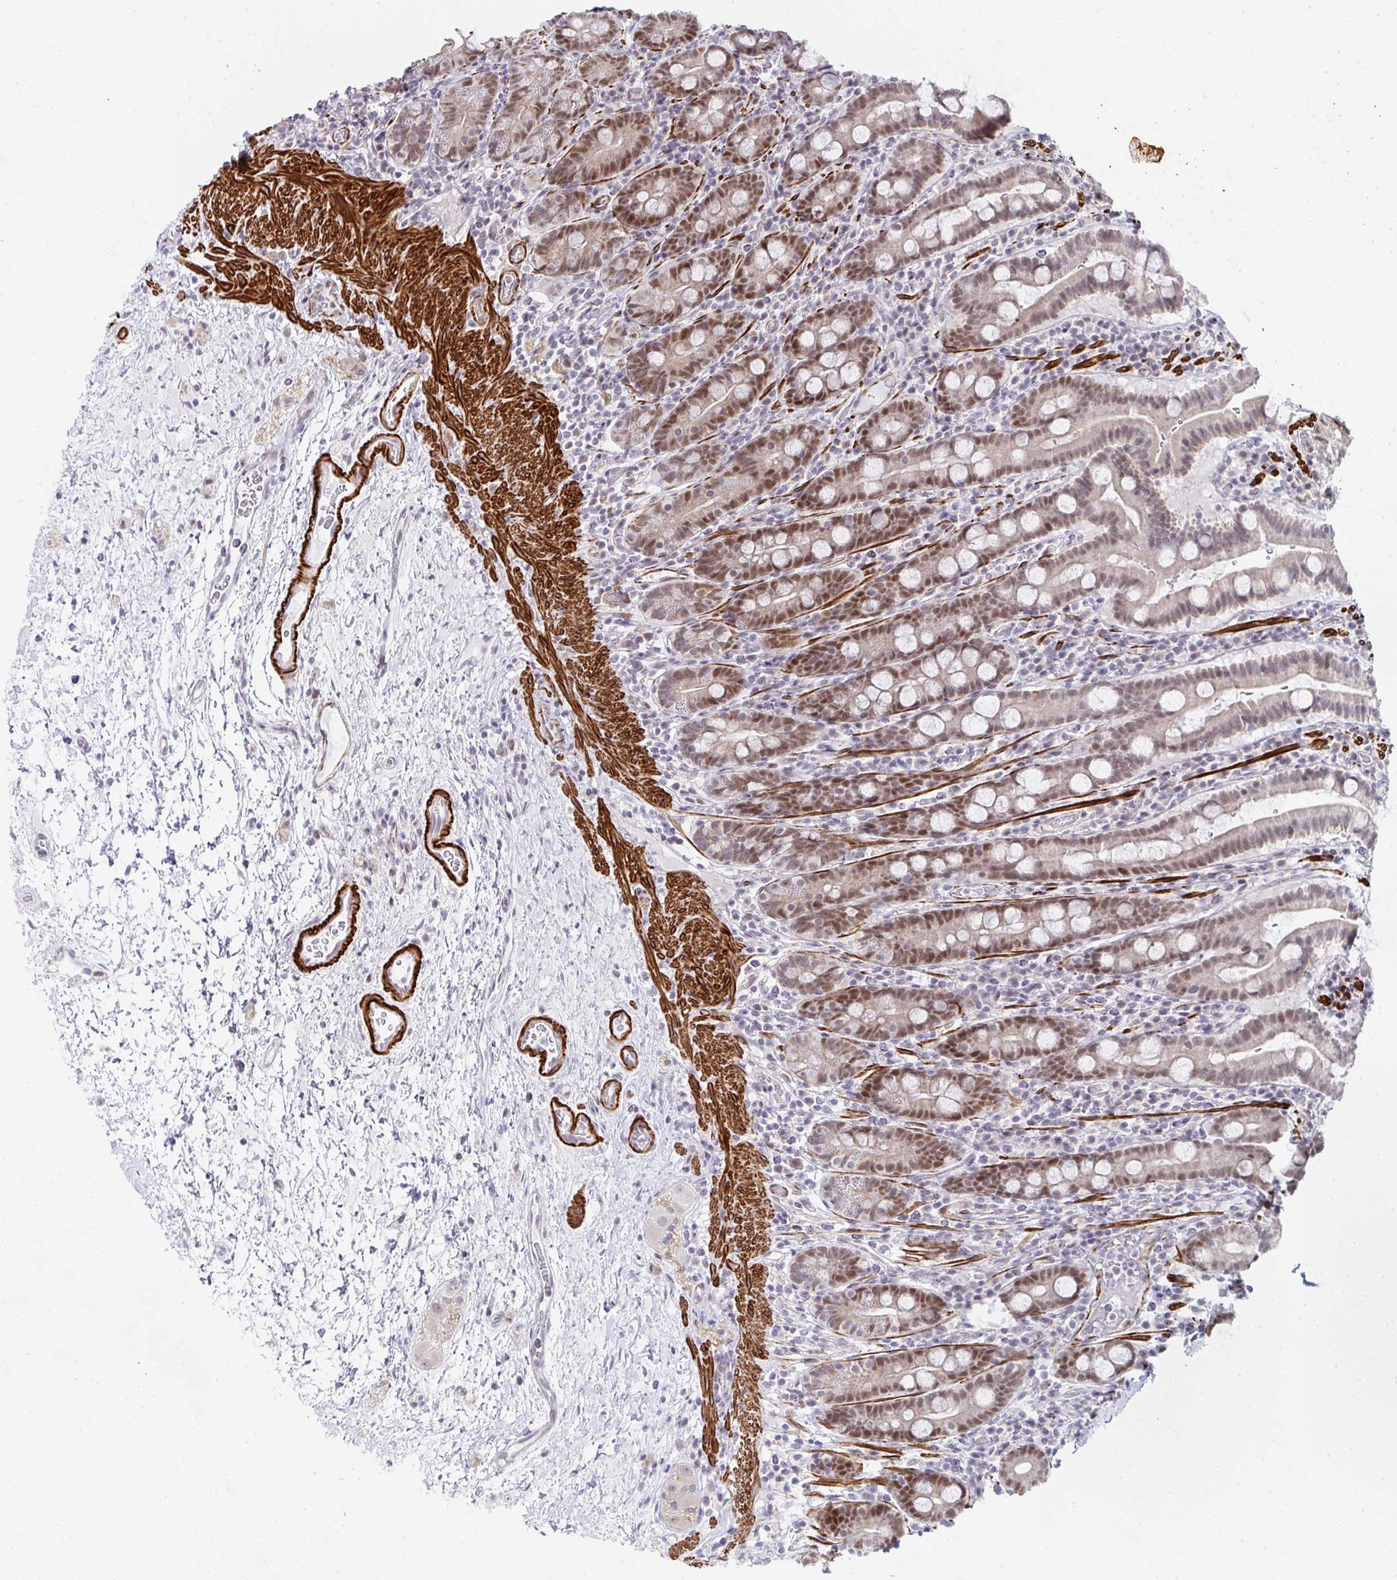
{"staining": {"intensity": "moderate", "quantity": "25%-75%", "location": "nuclear"}, "tissue": "small intestine", "cell_type": "Glandular cells", "image_type": "normal", "snomed": [{"axis": "morphology", "description": "Normal tissue, NOS"}, {"axis": "topography", "description": "Small intestine"}], "caption": "An immunohistochemistry photomicrograph of benign tissue is shown. Protein staining in brown highlights moderate nuclear positivity in small intestine within glandular cells. (DAB IHC, brown staining for protein, blue staining for nuclei).", "gene": "GINS2", "patient": {"sex": "male", "age": 26}}